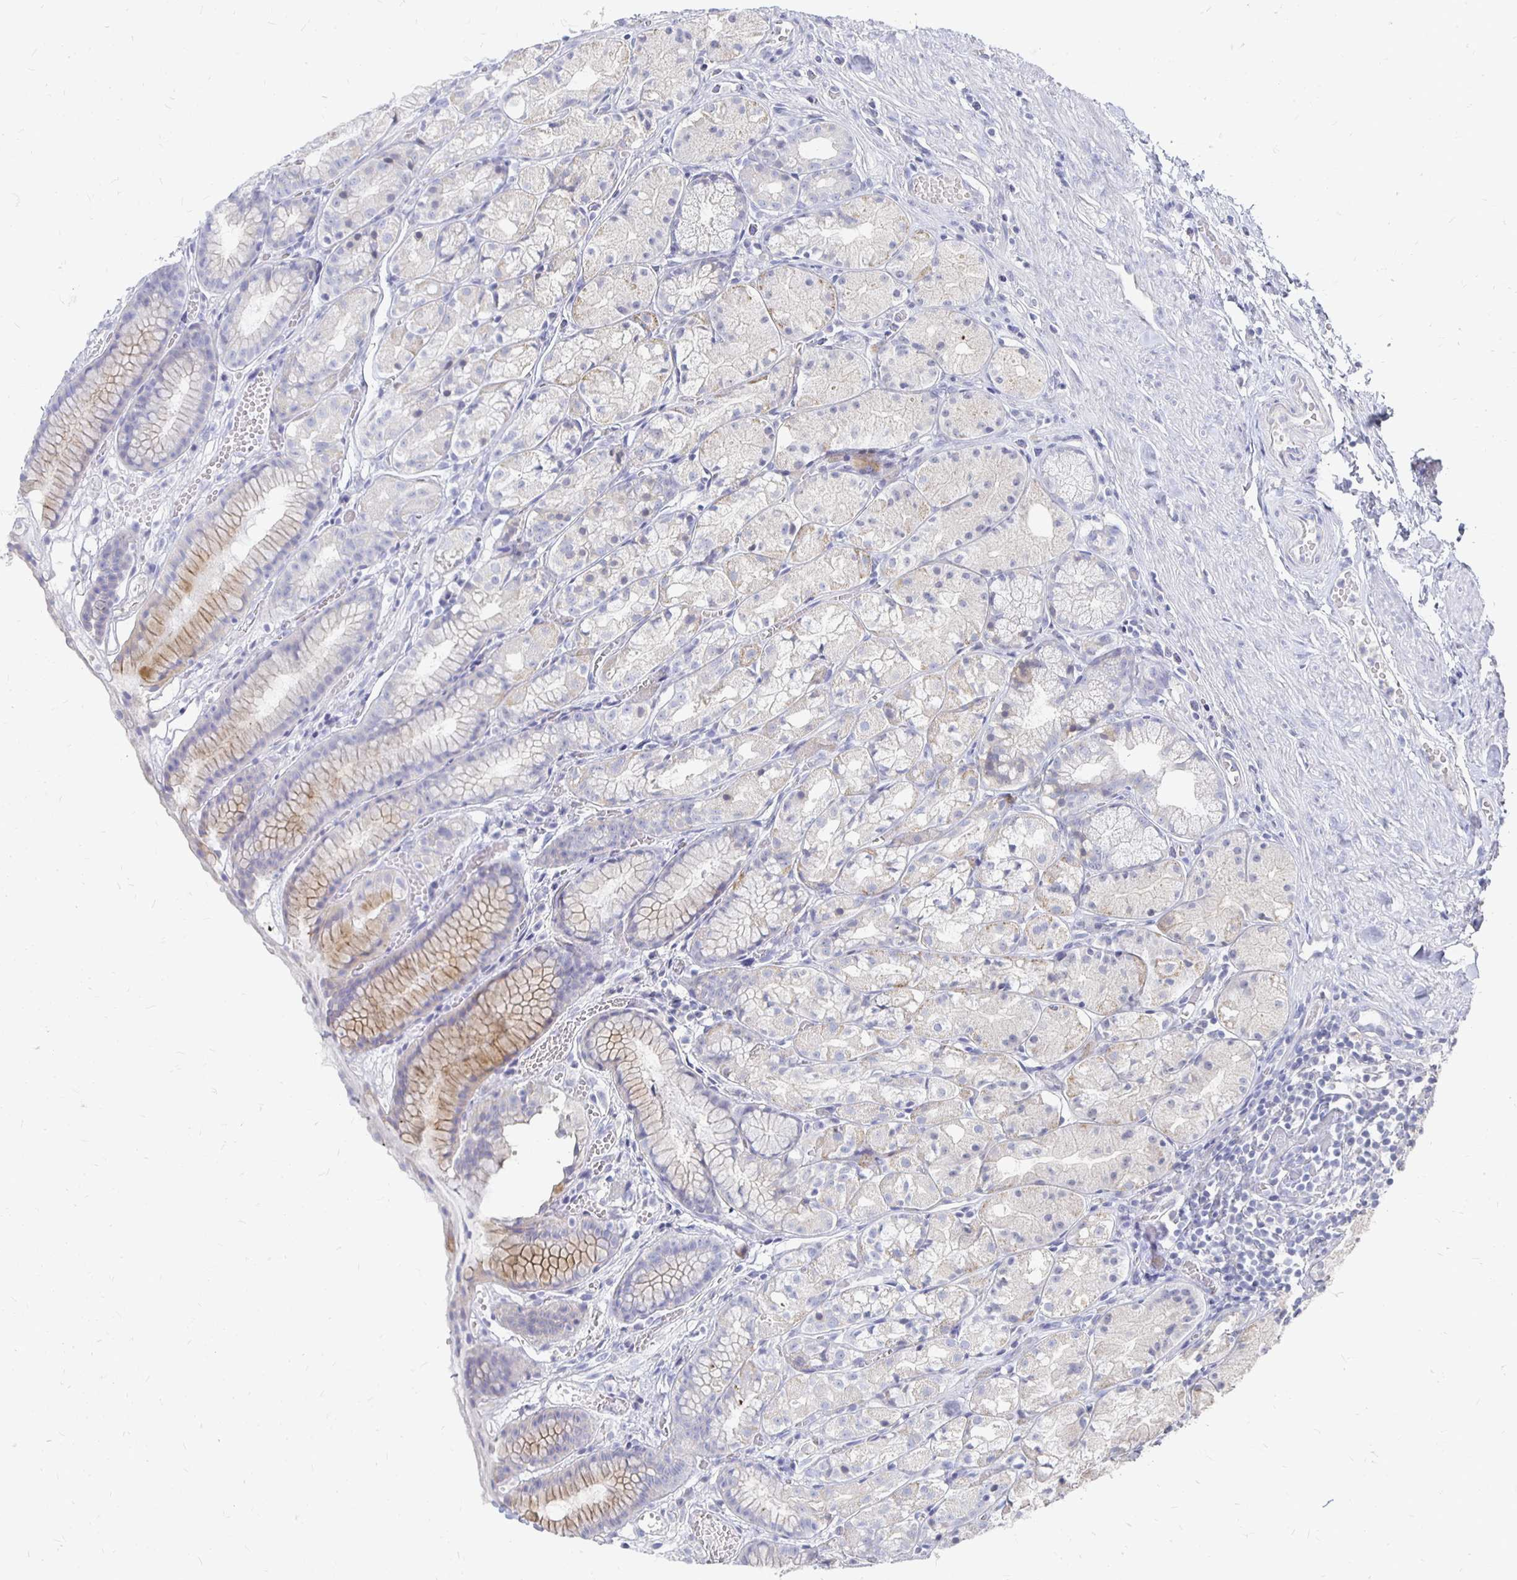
{"staining": {"intensity": "weak", "quantity": "<25%", "location": "cytoplasmic/membranous"}, "tissue": "stomach", "cell_type": "Glandular cells", "image_type": "normal", "snomed": [{"axis": "morphology", "description": "Normal tissue, NOS"}, {"axis": "topography", "description": "Stomach"}], "caption": "Micrograph shows no protein expression in glandular cells of unremarkable stomach.", "gene": "FKRP", "patient": {"sex": "male", "age": 70}}